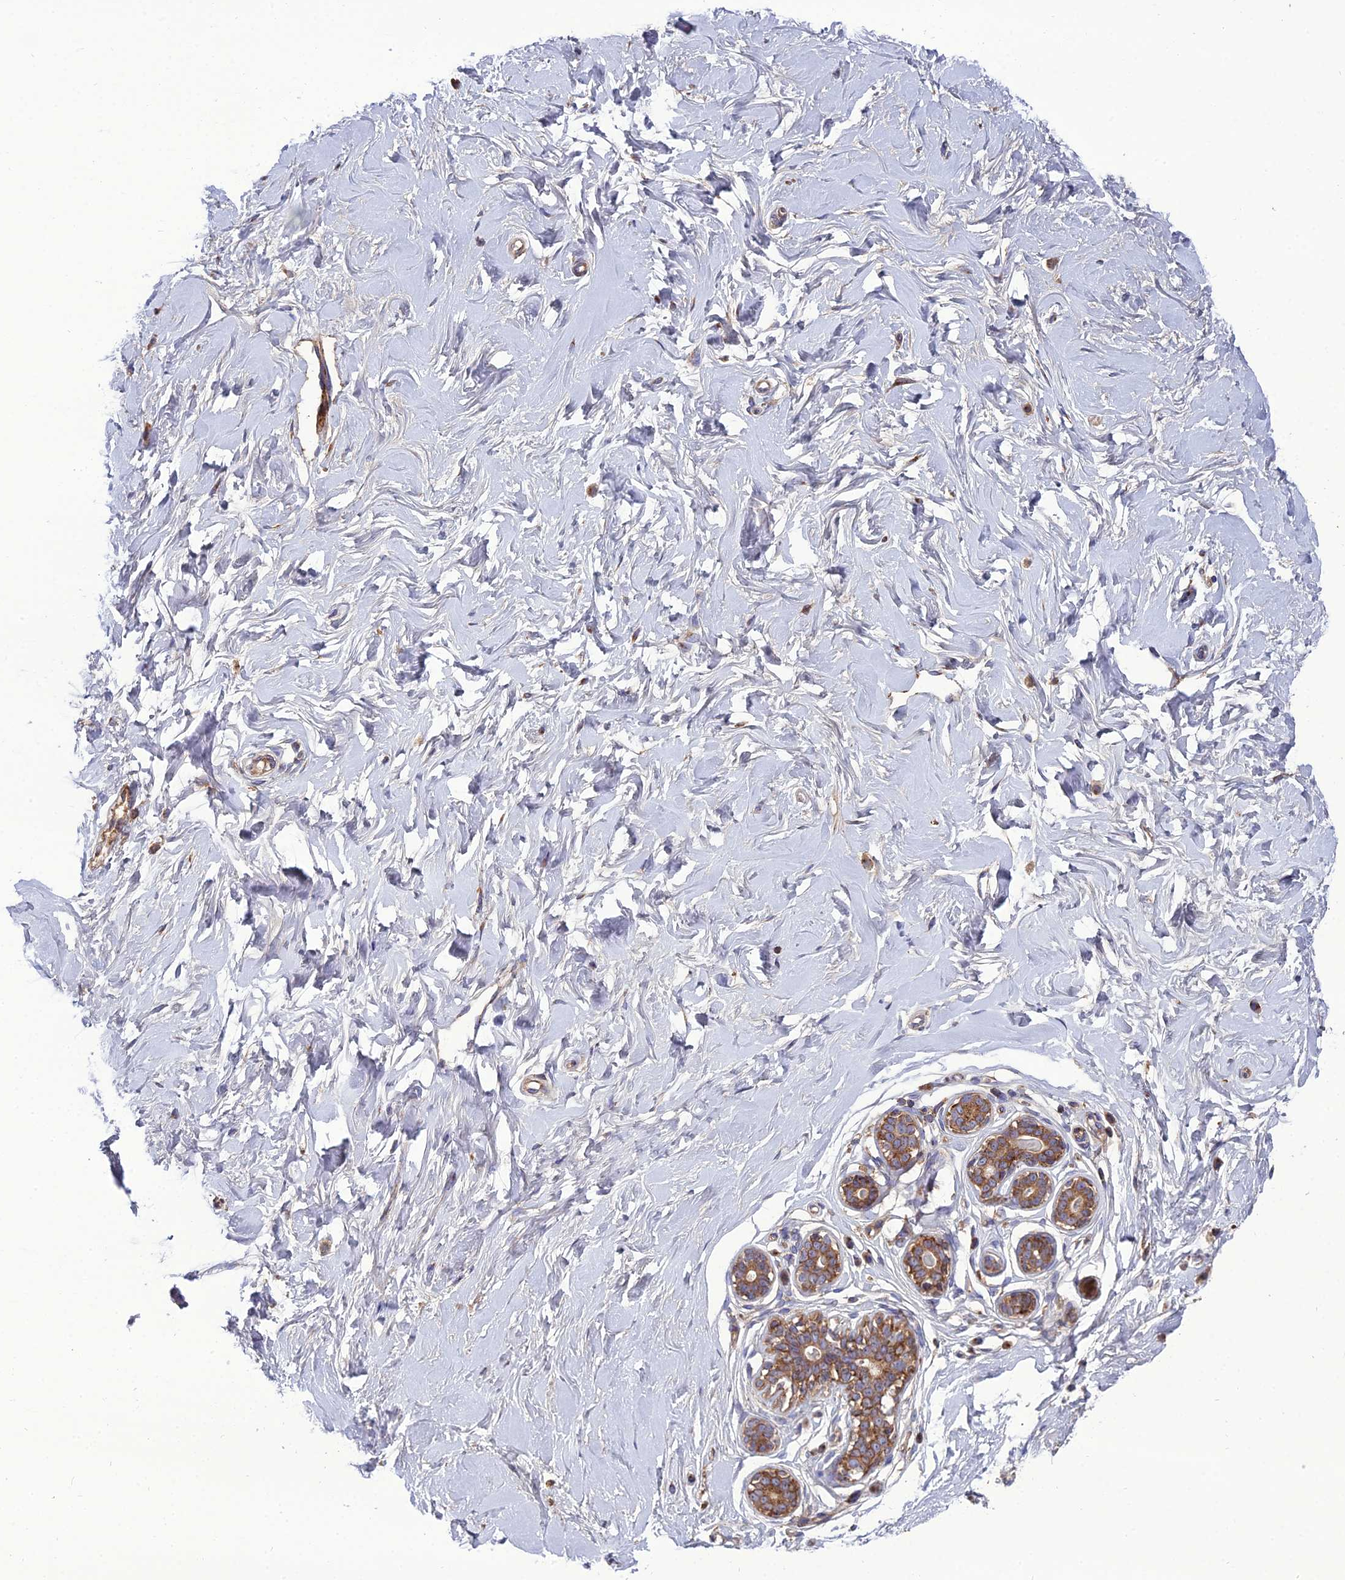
{"staining": {"intensity": "moderate", "quantity": "25%-75%", "location": "cytoplasmic/membranous"}, "tissue": "breast", "cell_type": "Adipocytes", "image_type": "normal", "snomed": [{"axis": "morphology", "description": "Normal tissue, NOS"}, {"axis": "morphology", "description": "Adenoma, NOS"}, {"axis": "topography", "description": "Breast"}], "caption": "Adipocytes reveal moderate cytoplasmic/membranous staining in about 25%-75% of cells in benign breast.", "gene": "LNPEP", "patient": {"sex": "female", "age": 23}}